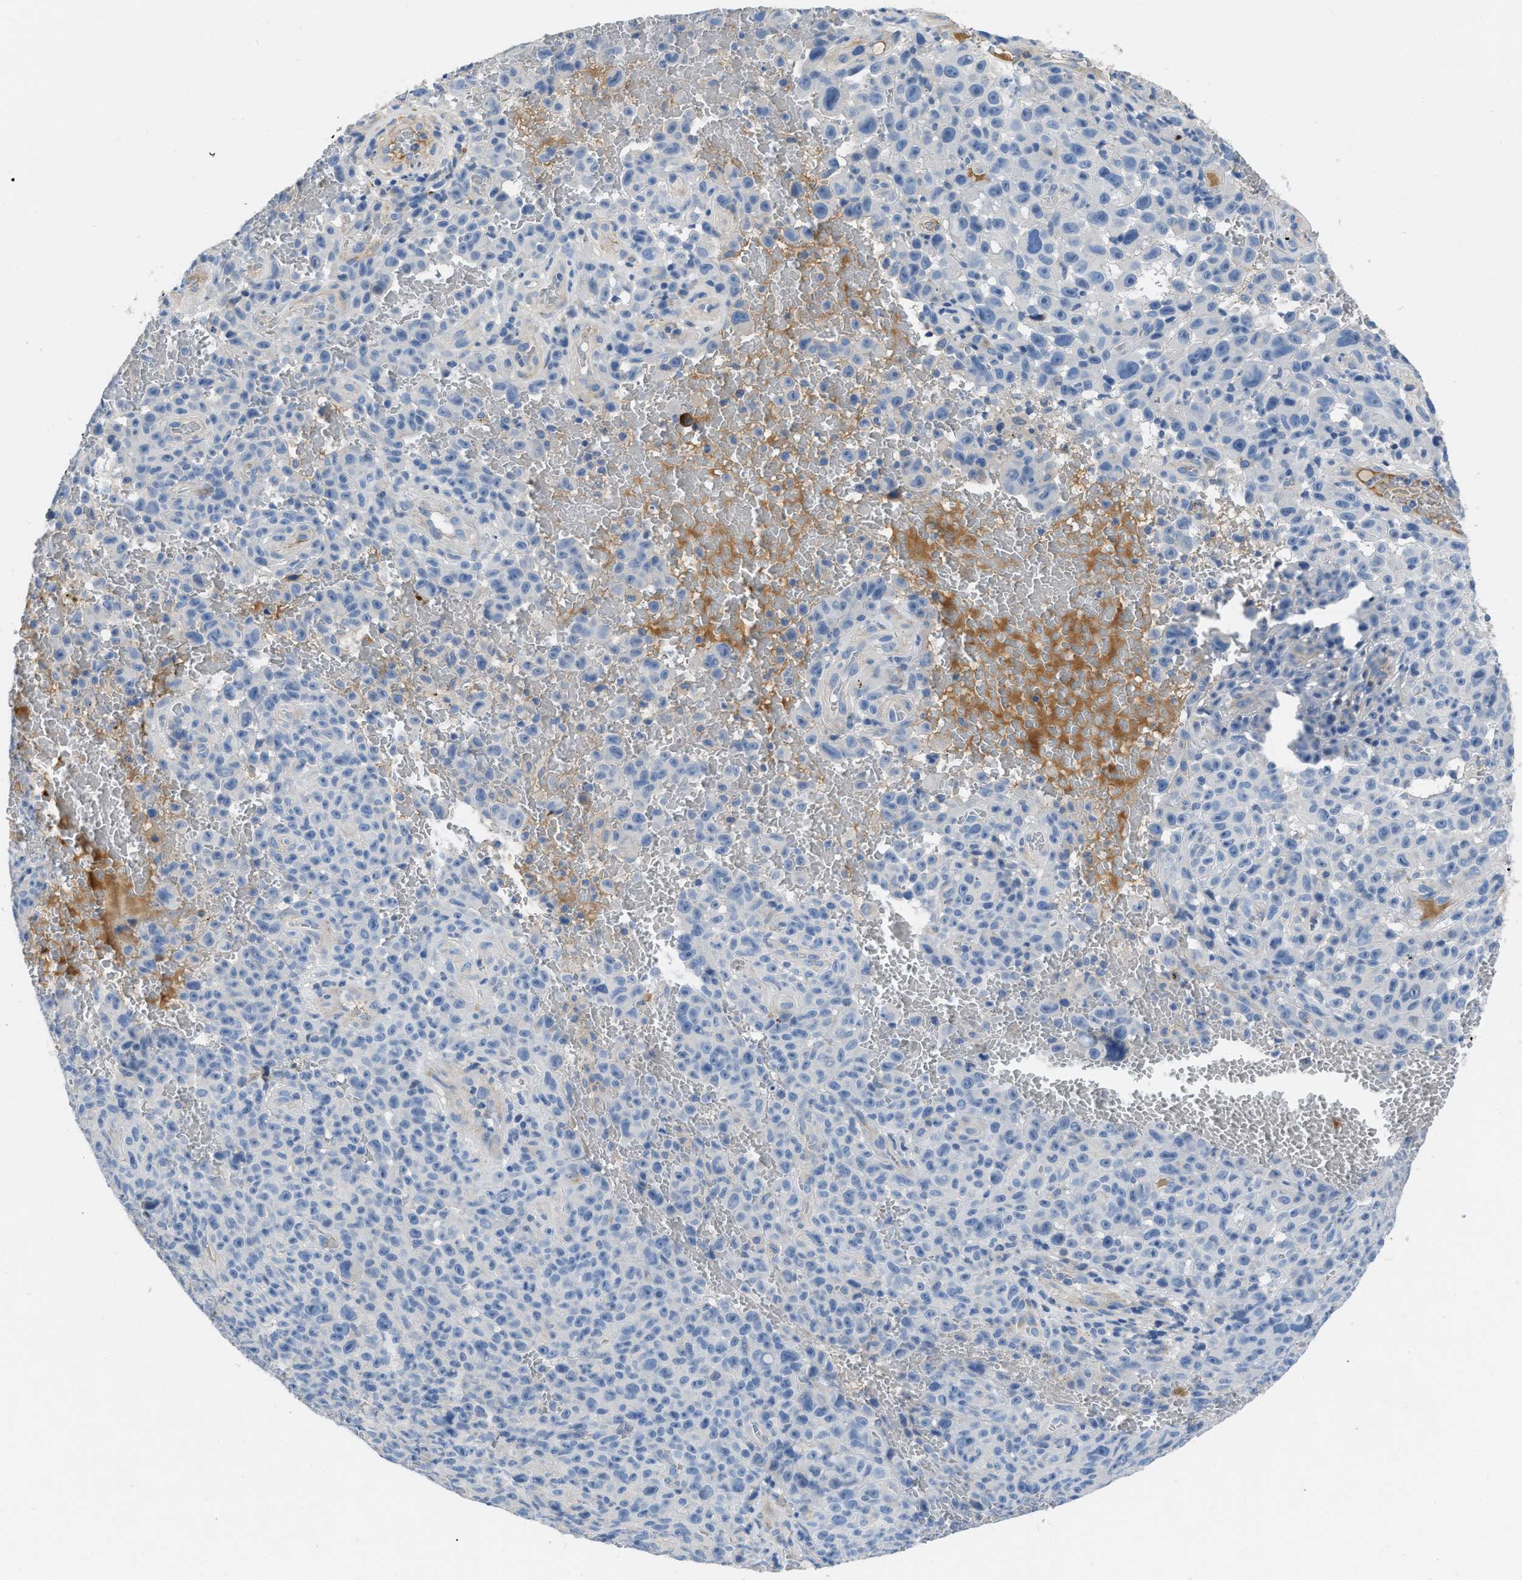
{"staining": {"intensity": "negative", "quantity": "none", "location": "none"}, "tissue": "melanoma", "cell_type": "Tumor cells", "image_type": "cancer", "snomed": [{"axis": "morphology", "description": "Malignant melanoma, NOS"}, {"axis": "topography", "description": "Skin"}], "caption": "The immunohistochemistry histopathology image has no significant positivity in tumor cells of melanoma tissue.", "gene": "C1S", "patient": {"sex": "female", "age": 82}}